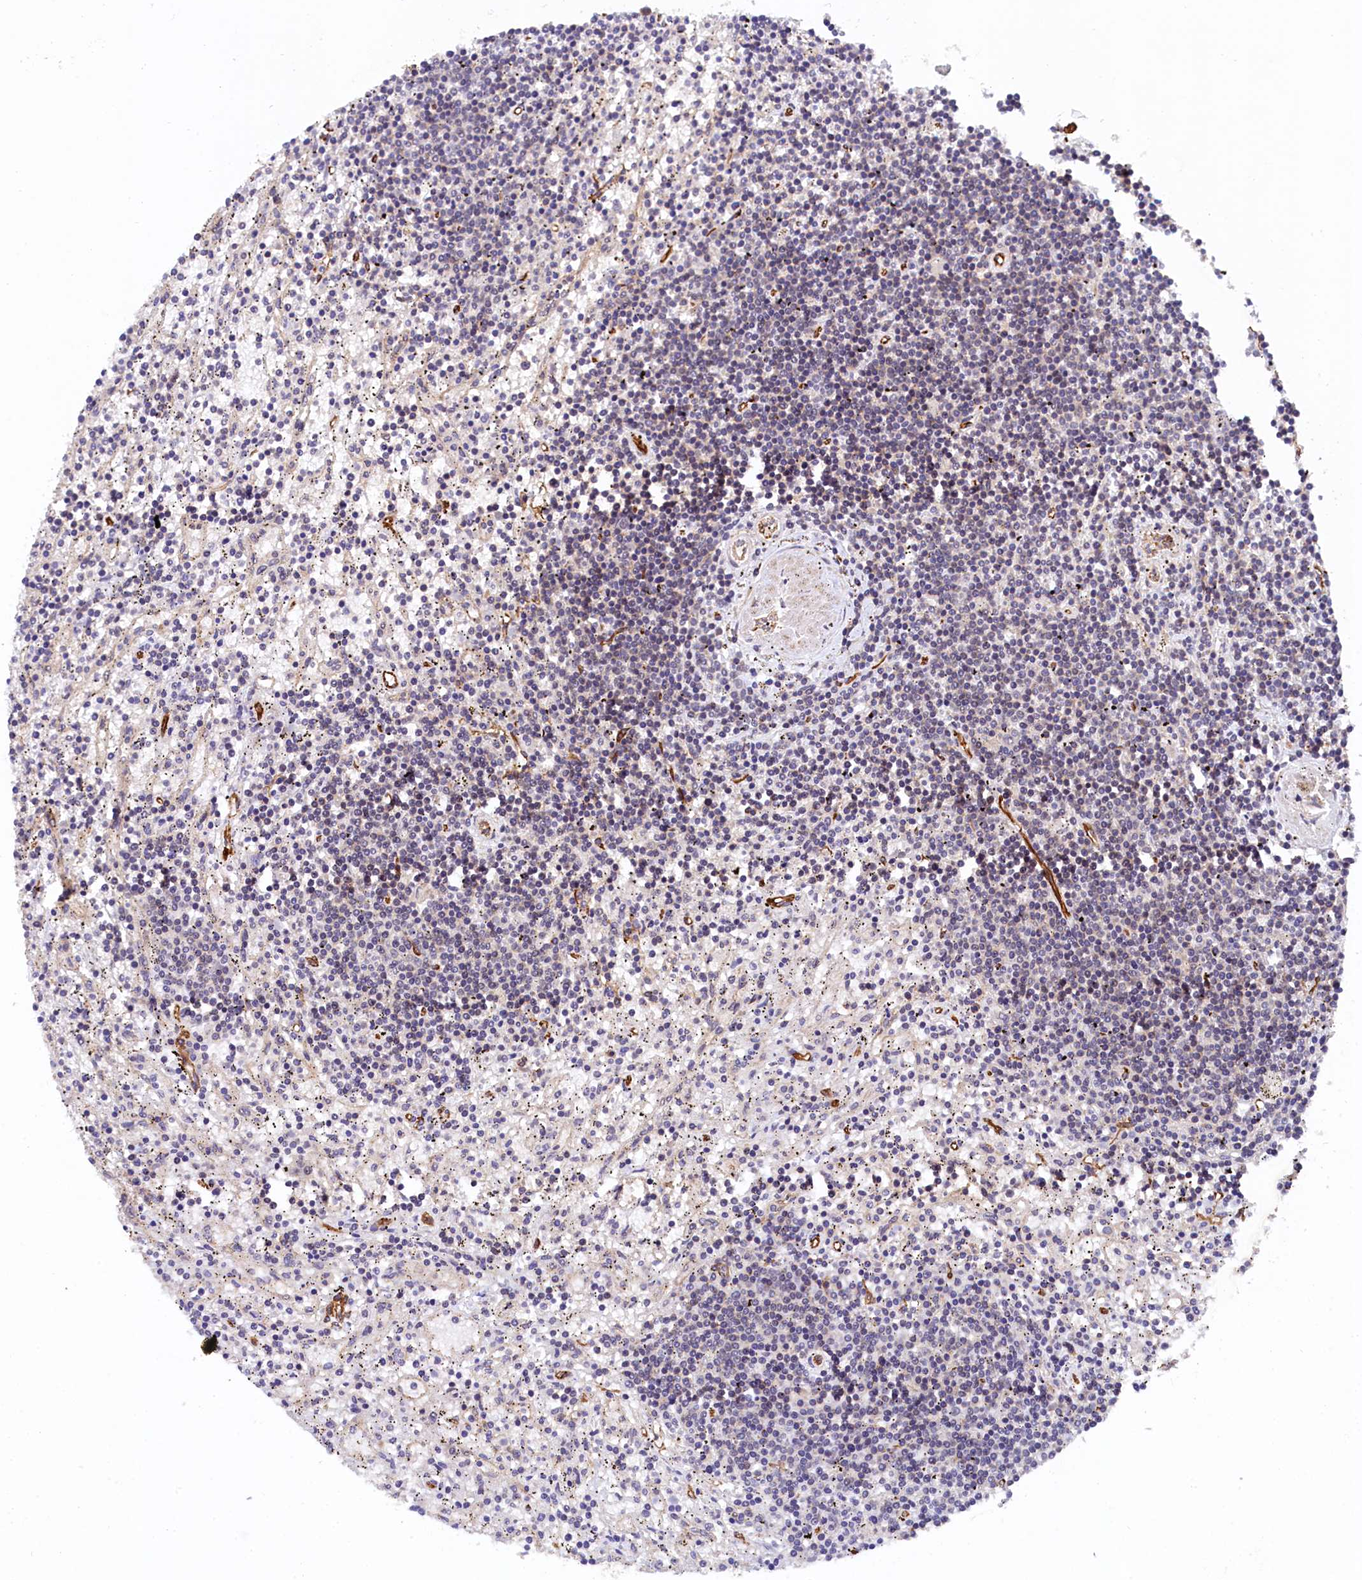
{"staining": {"intensity": "negative", "quantity": "none", "location": "none"}, "tissue": "lymphoma", "cell_type": "Tumor cells", "image_type": "cancer", "snomed": [{"axis": "morphology", "description": "Malignant lymphoma, non-Hodgkin's type, Low grade"}, {"axis": "topography", "description": "Spleen"}], "caption": "A histopathology image of human lymphoma is negative for staining in tumor cells. The staining is performed using DAB brown chromogen with nuclei counter-stained in using hematoxylin.", "gene": "ARL14EP", "patient": {"sex": "male", "age": 76}}